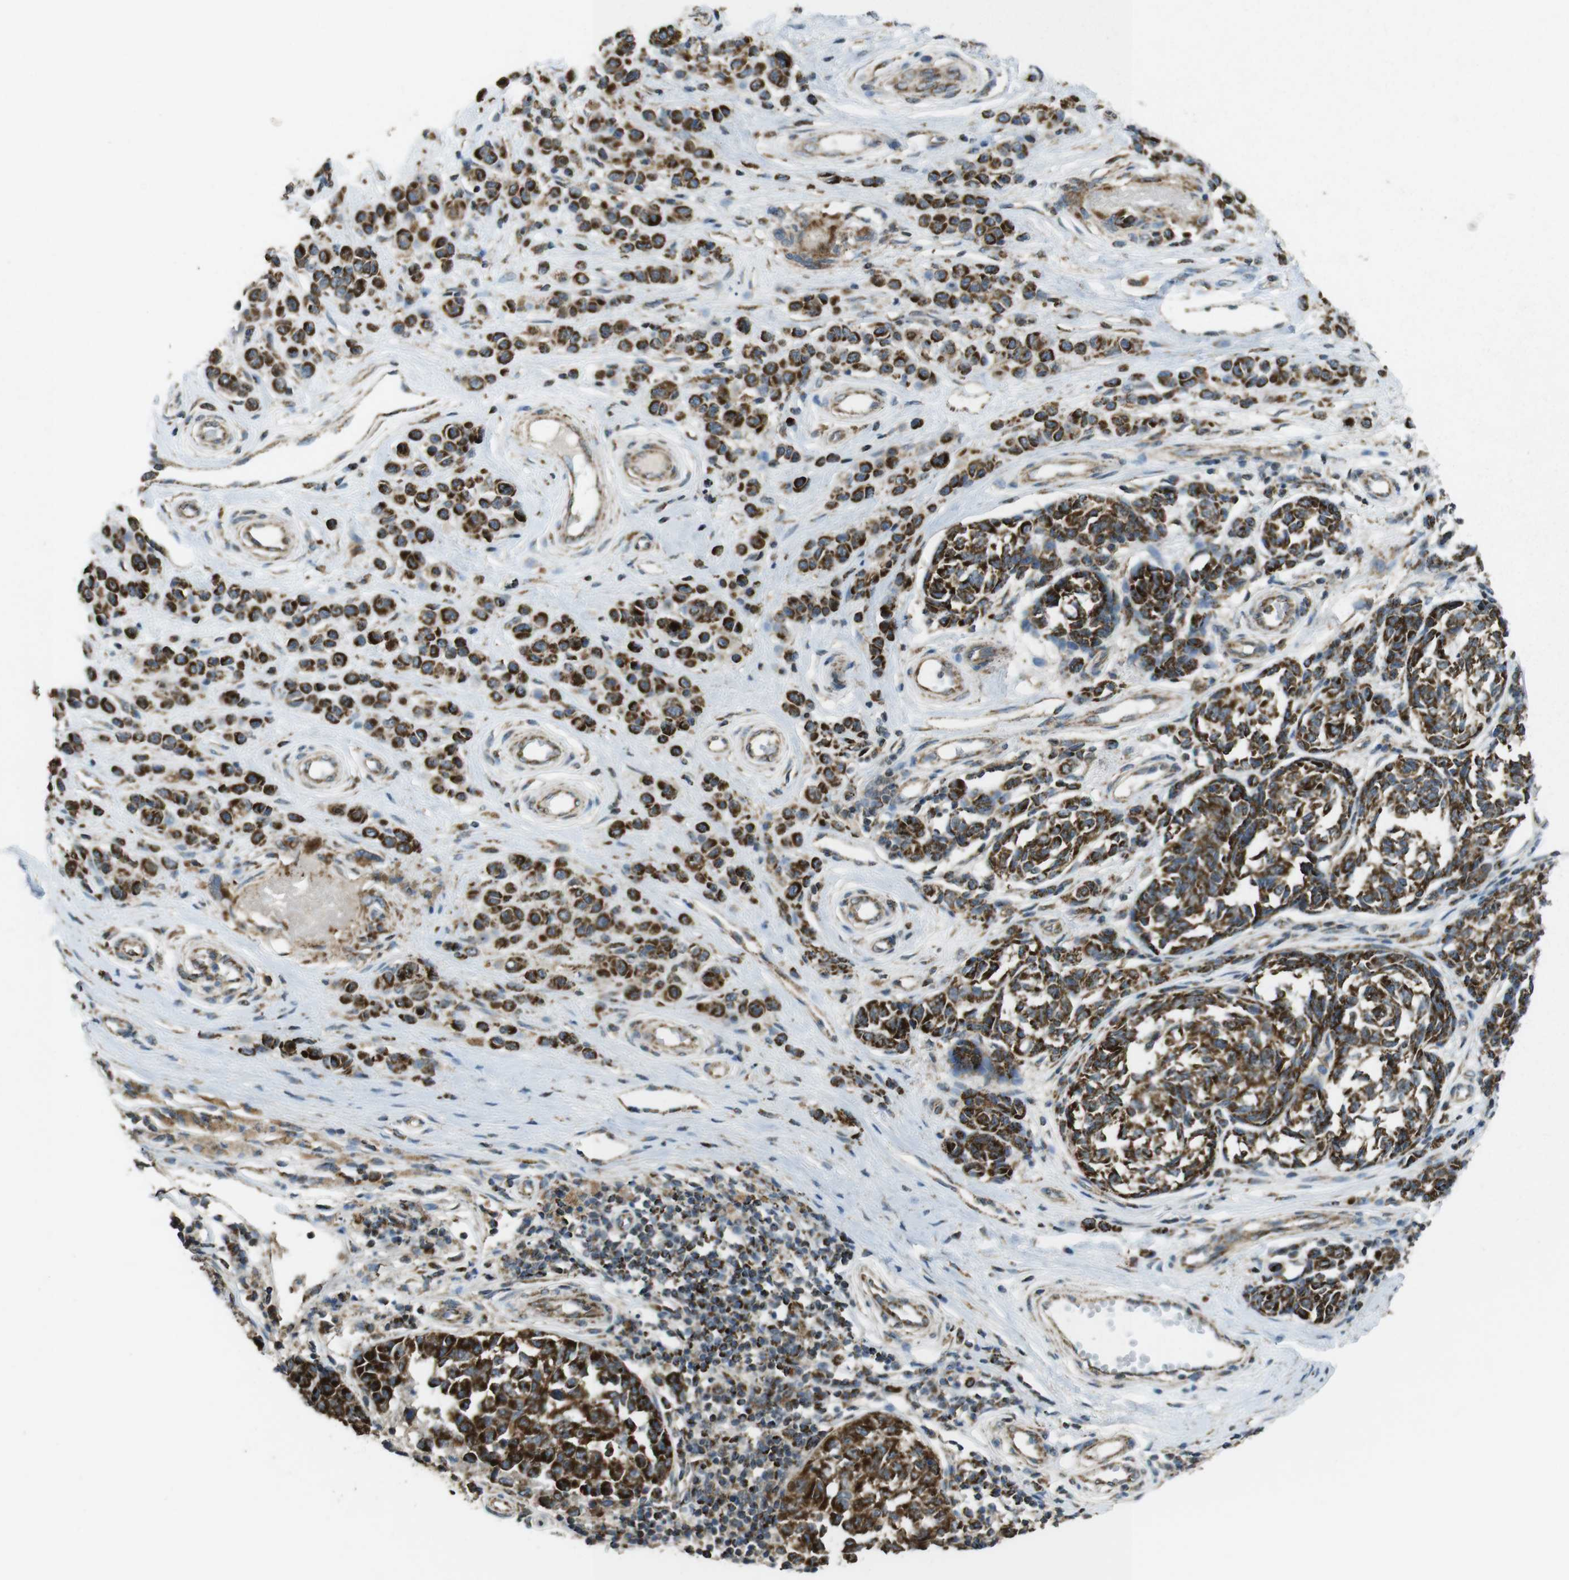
{"staining": {"intensity": "strong", "quantity": ">75%", "location": "cytoplasmic/membranous"}, "tissue": "melanoma", "cell_type": "Tumor cells", "image_type": "cancer", "snomed": [{"axis": "morphology", "description": "Malignant melanoma, NOS"}, {"axis": "topography", "description": "Skin"}], "caption": "Melanoma stained with DAB (3,3'-diaminobenzidine) IHC demonstrates high levels of strong cytoplasmic/membranous expression in approximately >75% of tumor cells. Using DAB (brown) and hematoxylin (blue) stains, captured at high magnification using brightfield microscopy.", "gene": "CALHM2", "patient": {"sex": "female", "age": 64}}